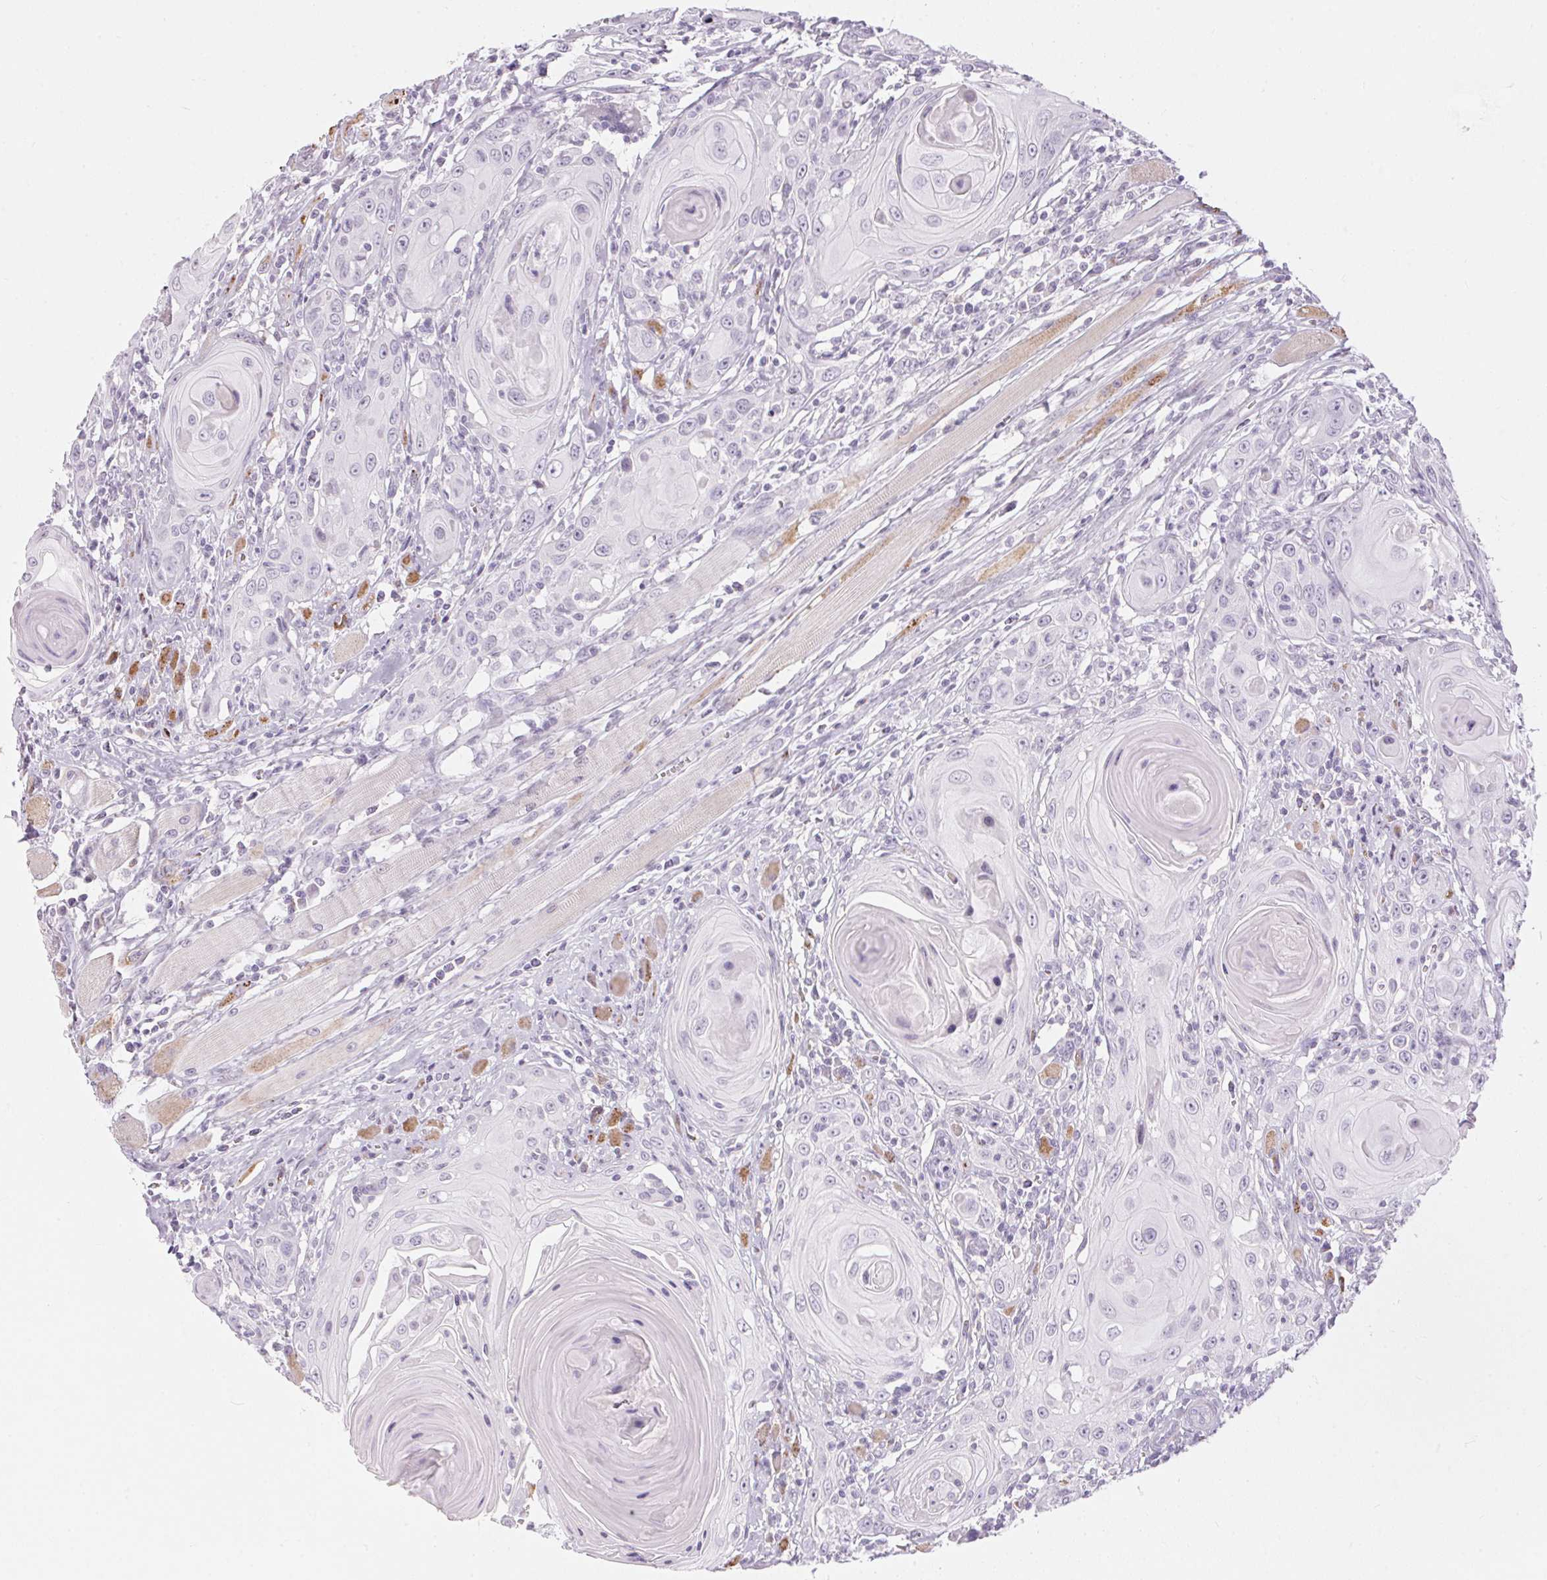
{"staining": {"intensity": "negative", "quantity": "none", "location": "none"}, "tissue": "head and neck cancer", "cell_type": "Tumor cells", "image_type": "cancer", "snomed": [{"axis": "morphology", "description": "Squamous cell carcinoma, NOS"}, {"axis": "topography", "description": "Head-Neck"}], "caption": "Tumor cells show no significant protein expression in head and neck cancer (squamous cell carcinoma).", "gene": "CADPS", "patient": {"sex": "female", "age": 80}}